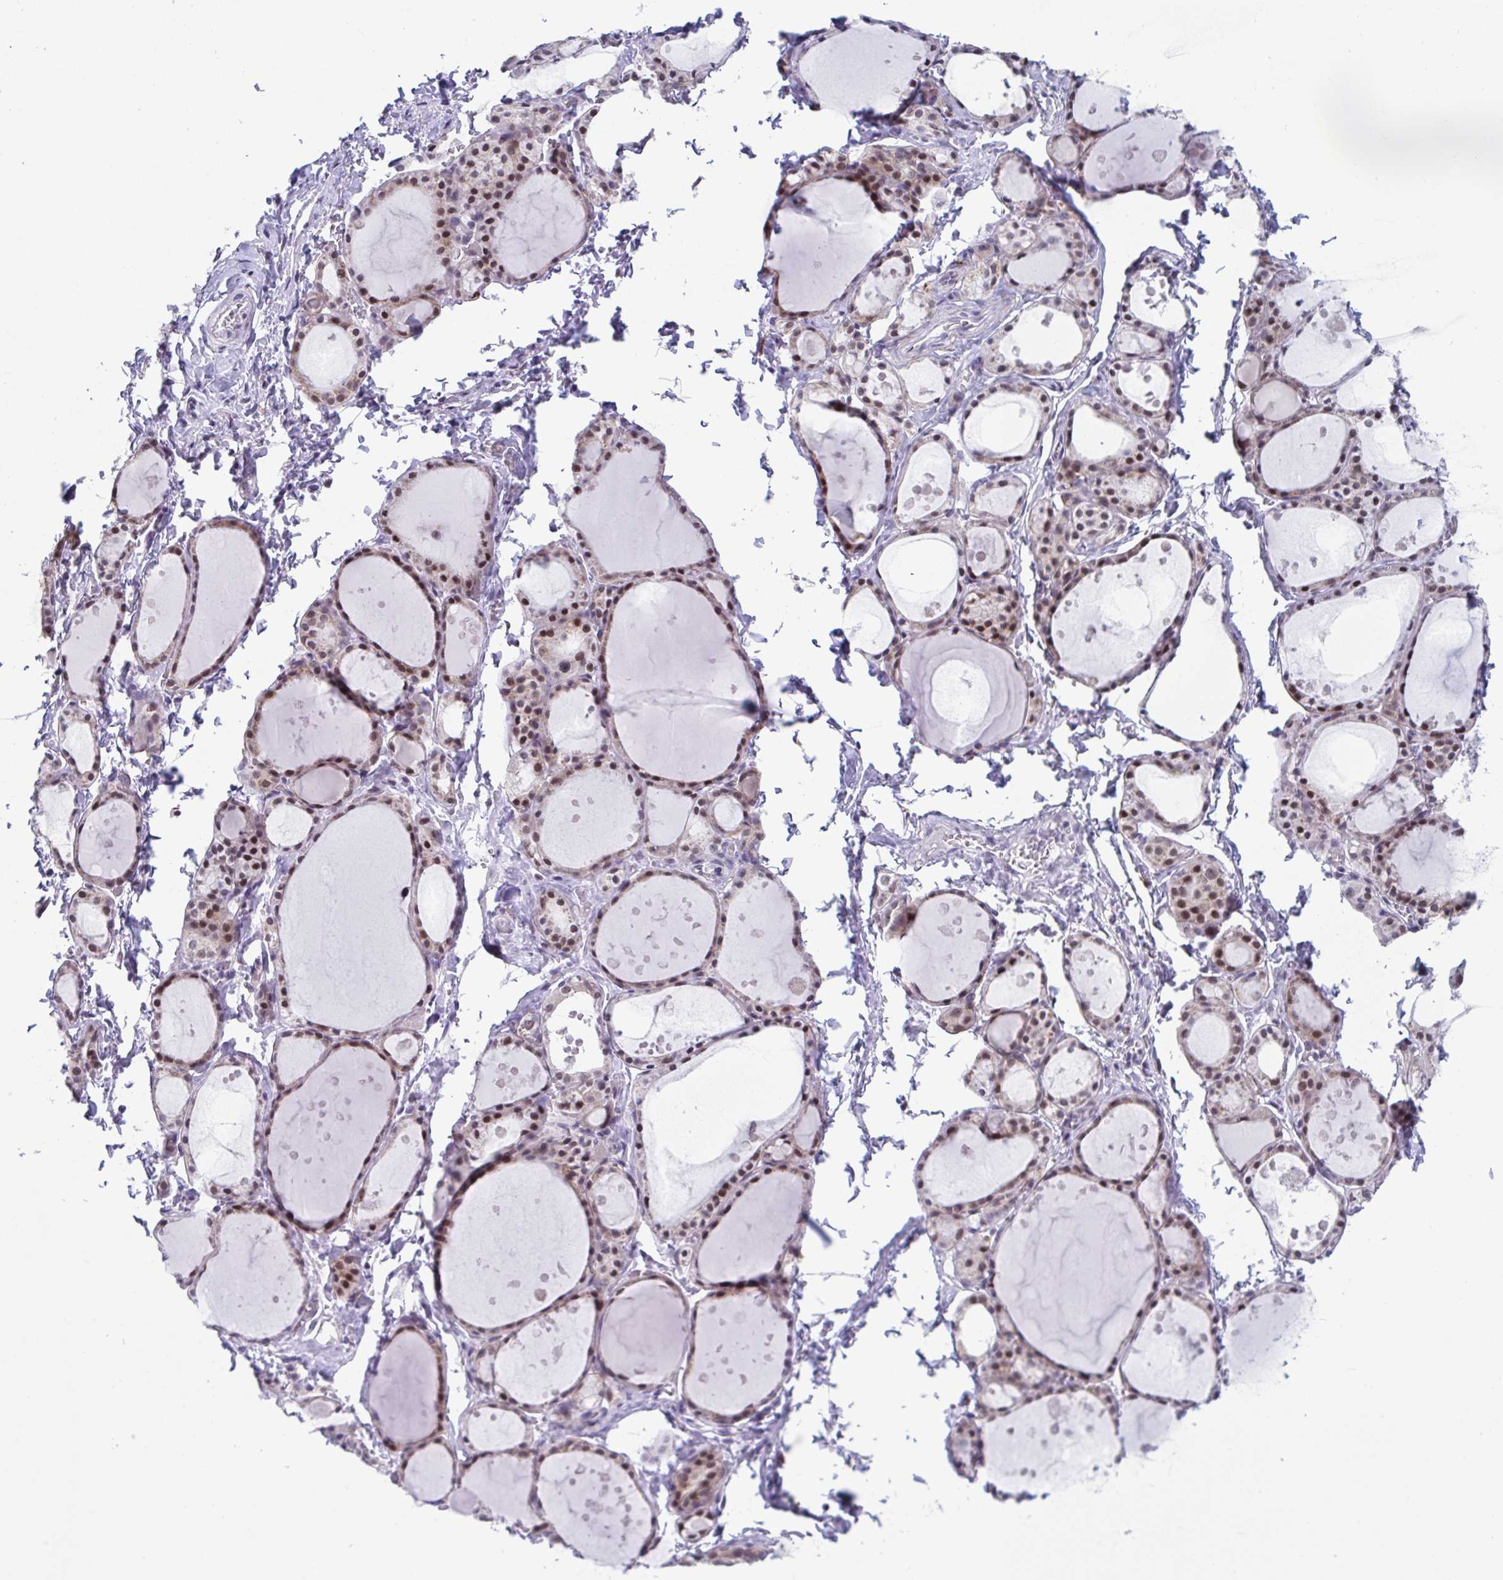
{"staining": {"intensity": "moderate", "quantity": ">75%", "location": "nuclear"}, "tissue": "thyroid gland", "cell_type": "Glandular cells", "image_type": "normal", "snomed": [{"axis": "morphology", "description": "Normal tissue, NOS"}, {"axis": "topography", "description": "Thyroid gland"}], "caption": "Protein analysis of unremarkable thyroid gland exhibits moderate nuclear positivity in approximately >75% of glandular cells. (DAB IHC, brown staining for protein, blue staining for nuclei).", "gene": "WDR72", "patient": {"sex": "male", "age": 68}}